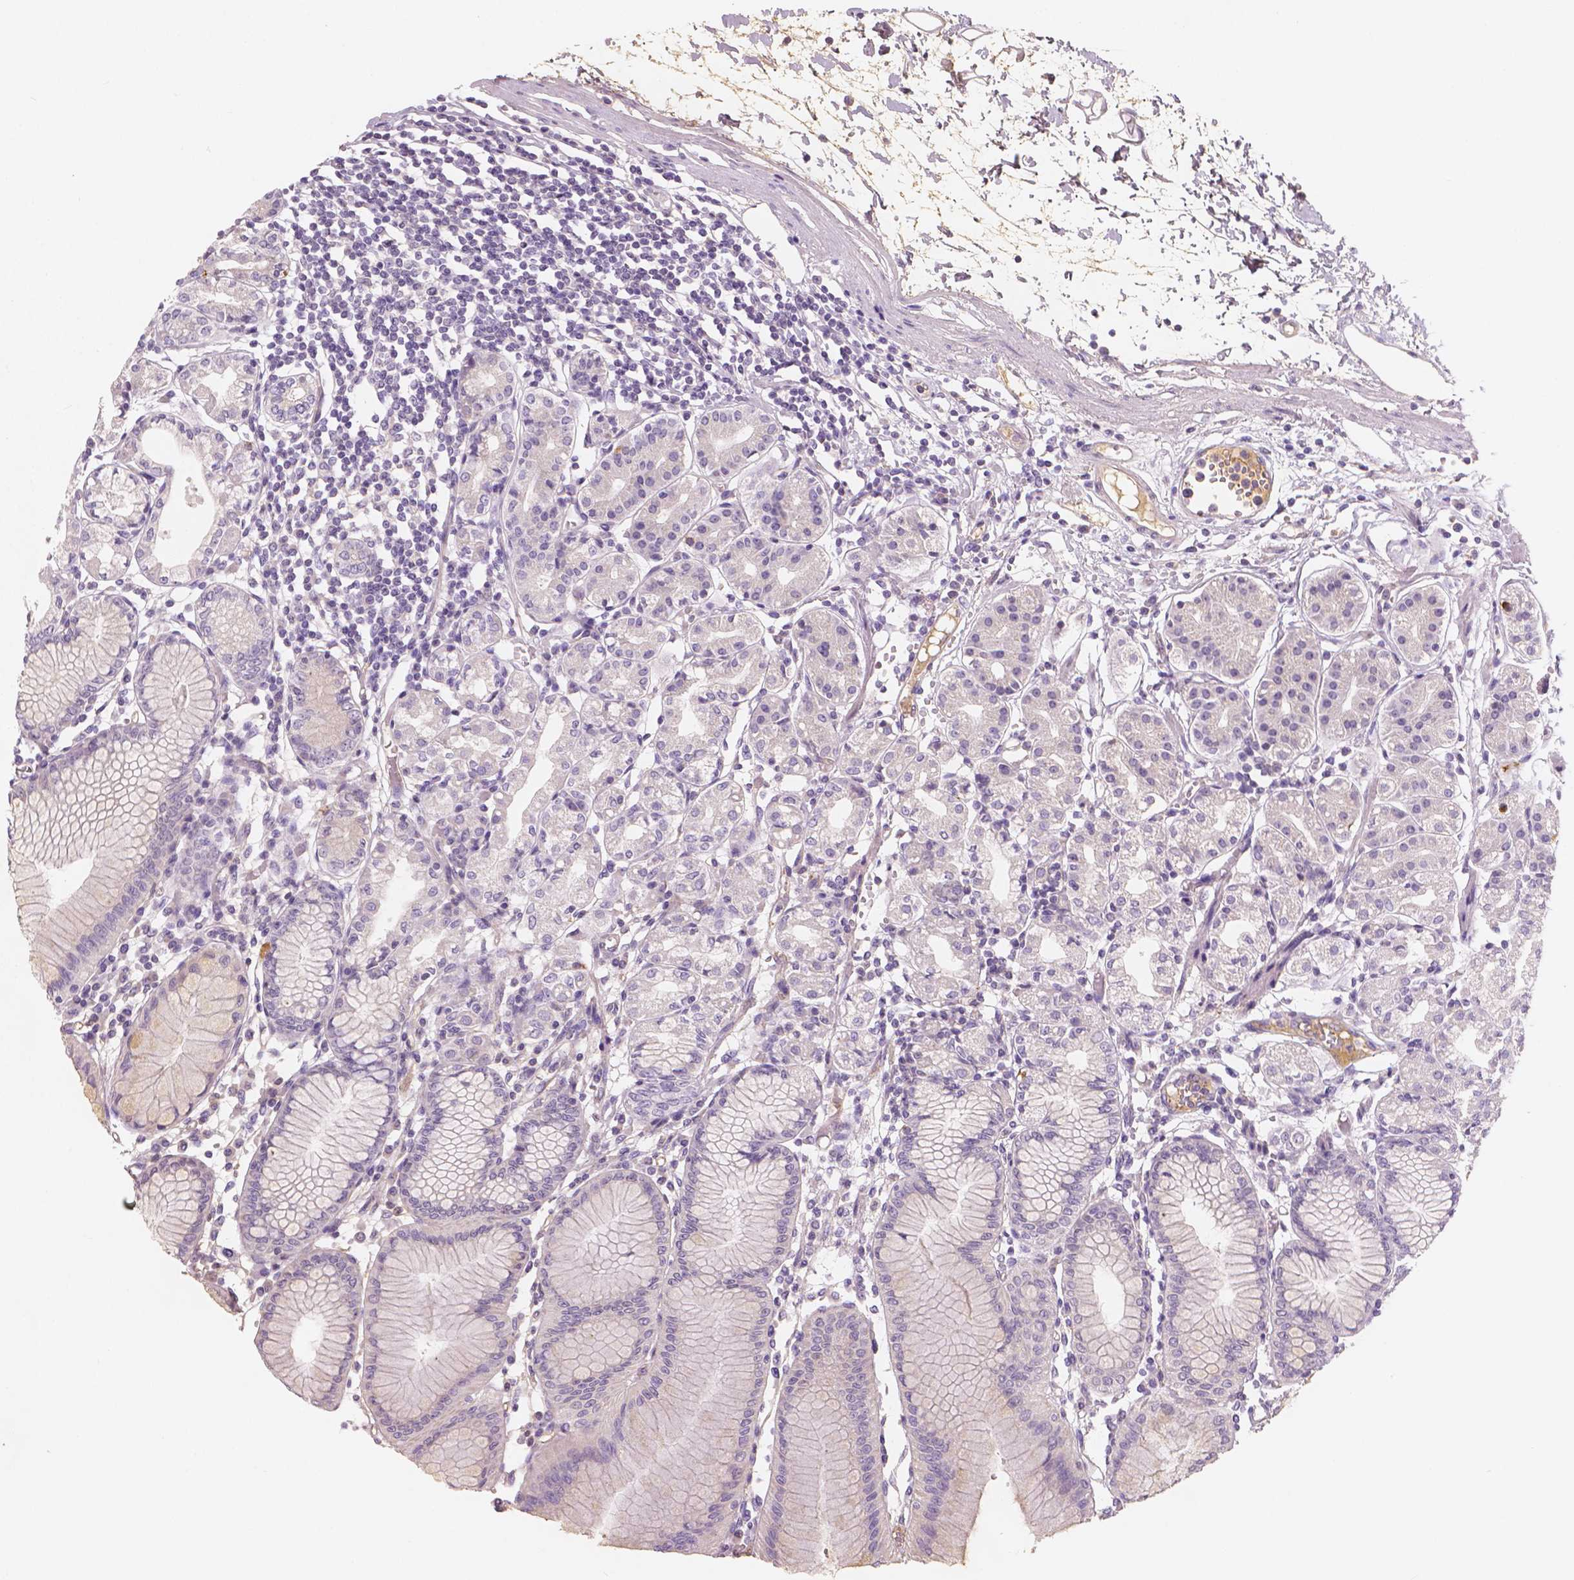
{"staining": {"intensity": "negative", "quantity": "none", "location": "none"}, "tissue": "stomach", "cell_type": "Glandular cells", "image_type": "normal", "snomed": [{"axis": "morphology", "description": "Normal tissue, NOS"}, {"axis": "topography", "description": "Skeletal muscle"}, {"axis": "topography", "description": "Stomach"}], "caption": "This is an immunohistochemistry (IHC) image of unremarkable stomach. There is no expression in glandular cells.", "gene": "APOA4", "patient": {"sex": "female", "age": 57}}